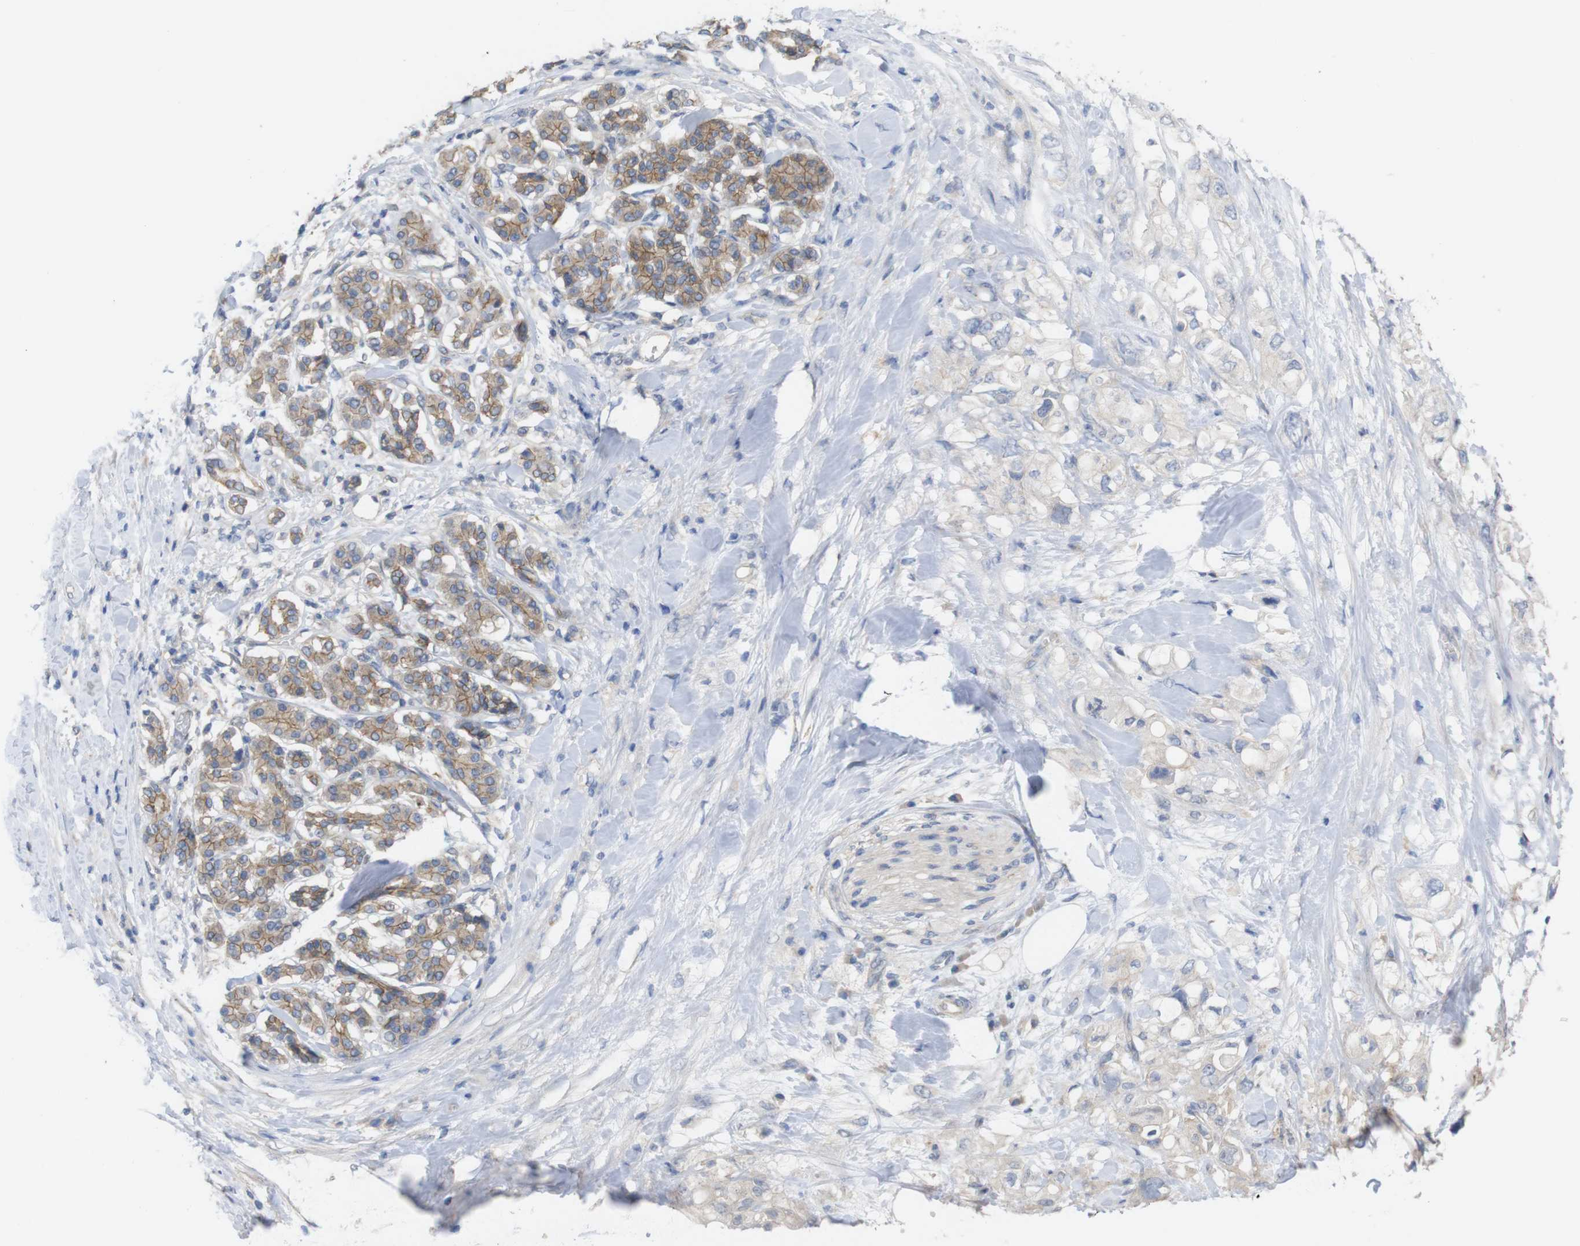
{"staining": {"intensity": "moderate", "quantity": ">75%", "location": "cytoplasmic/membranous"}, "tissue": "pancreatic cancer", "cell_type": "Tumor cells", "image_type": "cancer", "snomed": [{"axis": "morphology", "description": "Adenocarcinoma, NOS"}, {"axis": "topography", "description": "Pancreas"}], "caption": "Adenocarcinoma (pancreatic) stained with a brown dye displays moderate cytoplasmic/membranous positive expression in approximately >75% of tumor cells.", "gene": "KIDINS220", "patient": {"sex": "female", "age": 56}}